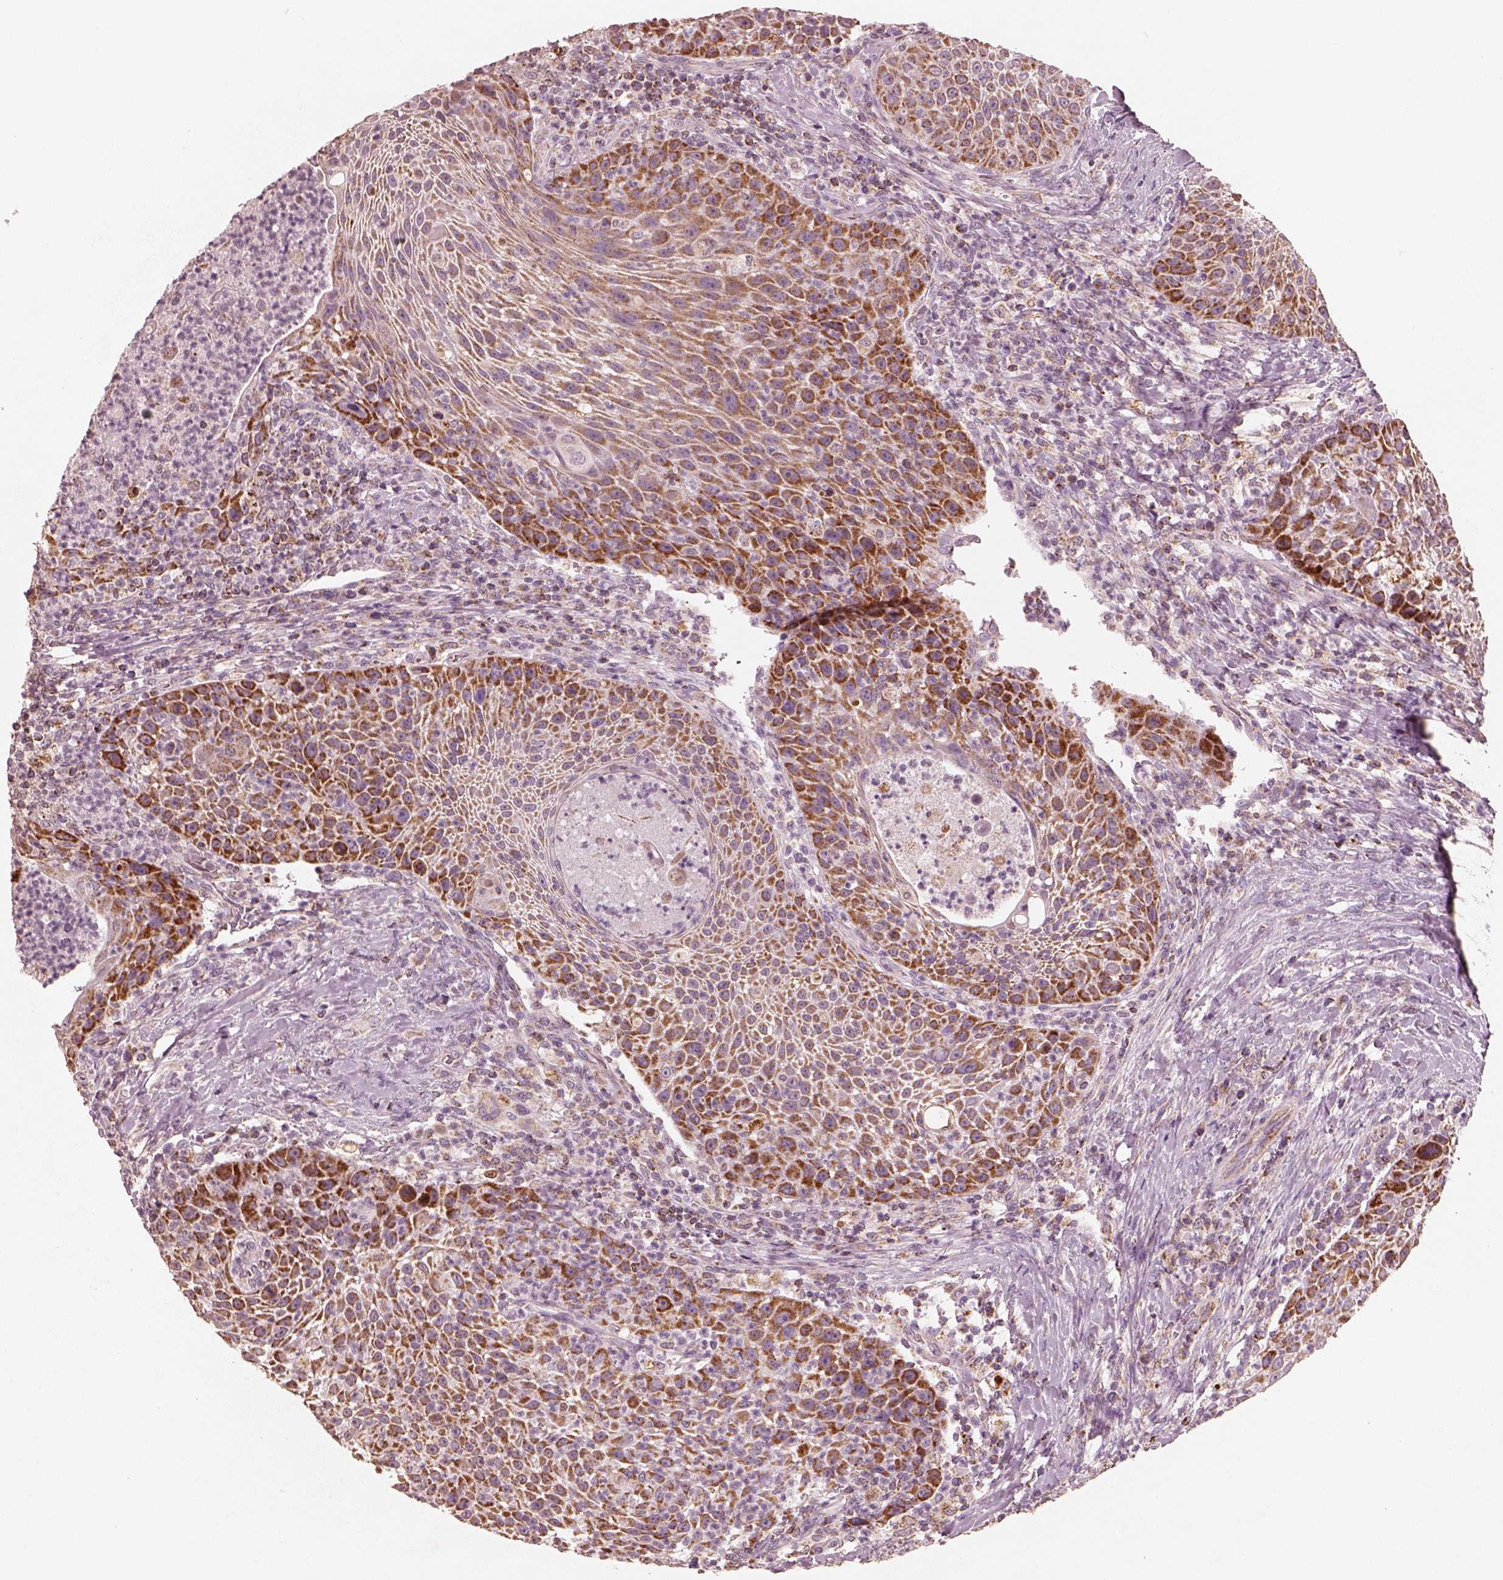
{"staining": {"intensity": "strong", "quantity": ">75%", "location": "cytoplasmic/membranous"}, "tissue": "head and neck cancer", "cell_type": "Tumor cells", "image_type": "cancer", "snomed": [{"axis": "morphology", "description": "Squamous cell carcinoma, NOS"}, {"axis": "topography", "description": "Head-Neck"}], "caption": "An IHC photomicrograph of neoplastic tissue is shown. Protein staining in brown highlights strong cytoplasmic/membranous positivity in head and neck cancer within tumor cells. (Stains: DAB in brown, nuclei in blue, Microscopy: brightfield microscopy at high magnification).", "gene": "ENTPD6", "patient": {"sex": "male", "age": 69}}